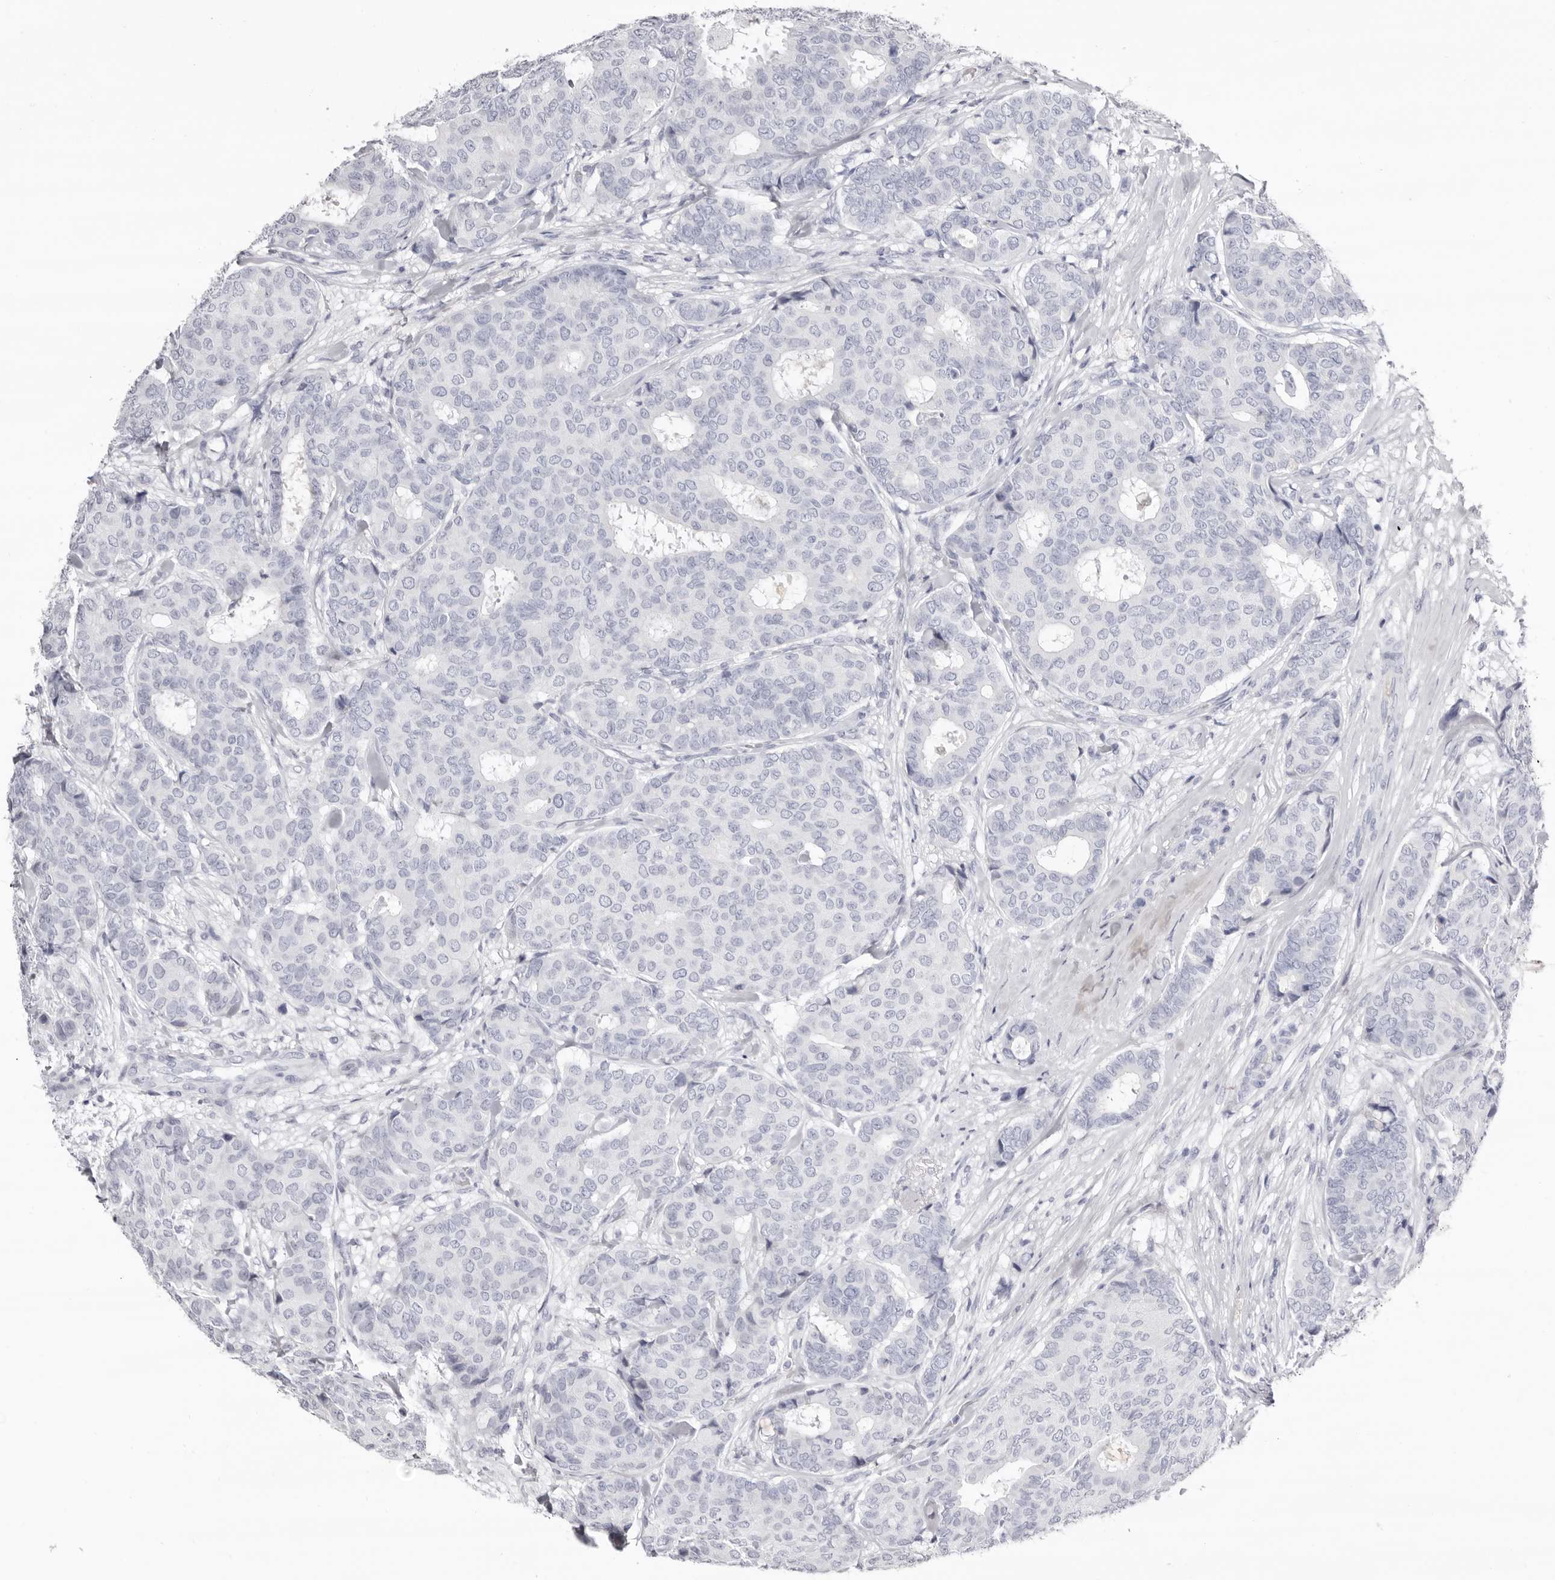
{"staining": {"intensity": "negative", "quantity": "none", "location": "none"}, "tissue": "breast cancer", "cell_type": "Tumor cells", "image_type": "cancer", "snomed": [{"axis": "morphology", "description": "Duct carcinoma"}, {"axis": "topography", "description": "Breast"}], "caption": "IHC photomicrograph of neoplastic tissue: human breast cancer stained with DAB (3,3'-diaminobenzidine) exhibits no significant protein expression in tumor cells.", "gene": "LPO", "patient": {"sex": "female", "age": 75}}